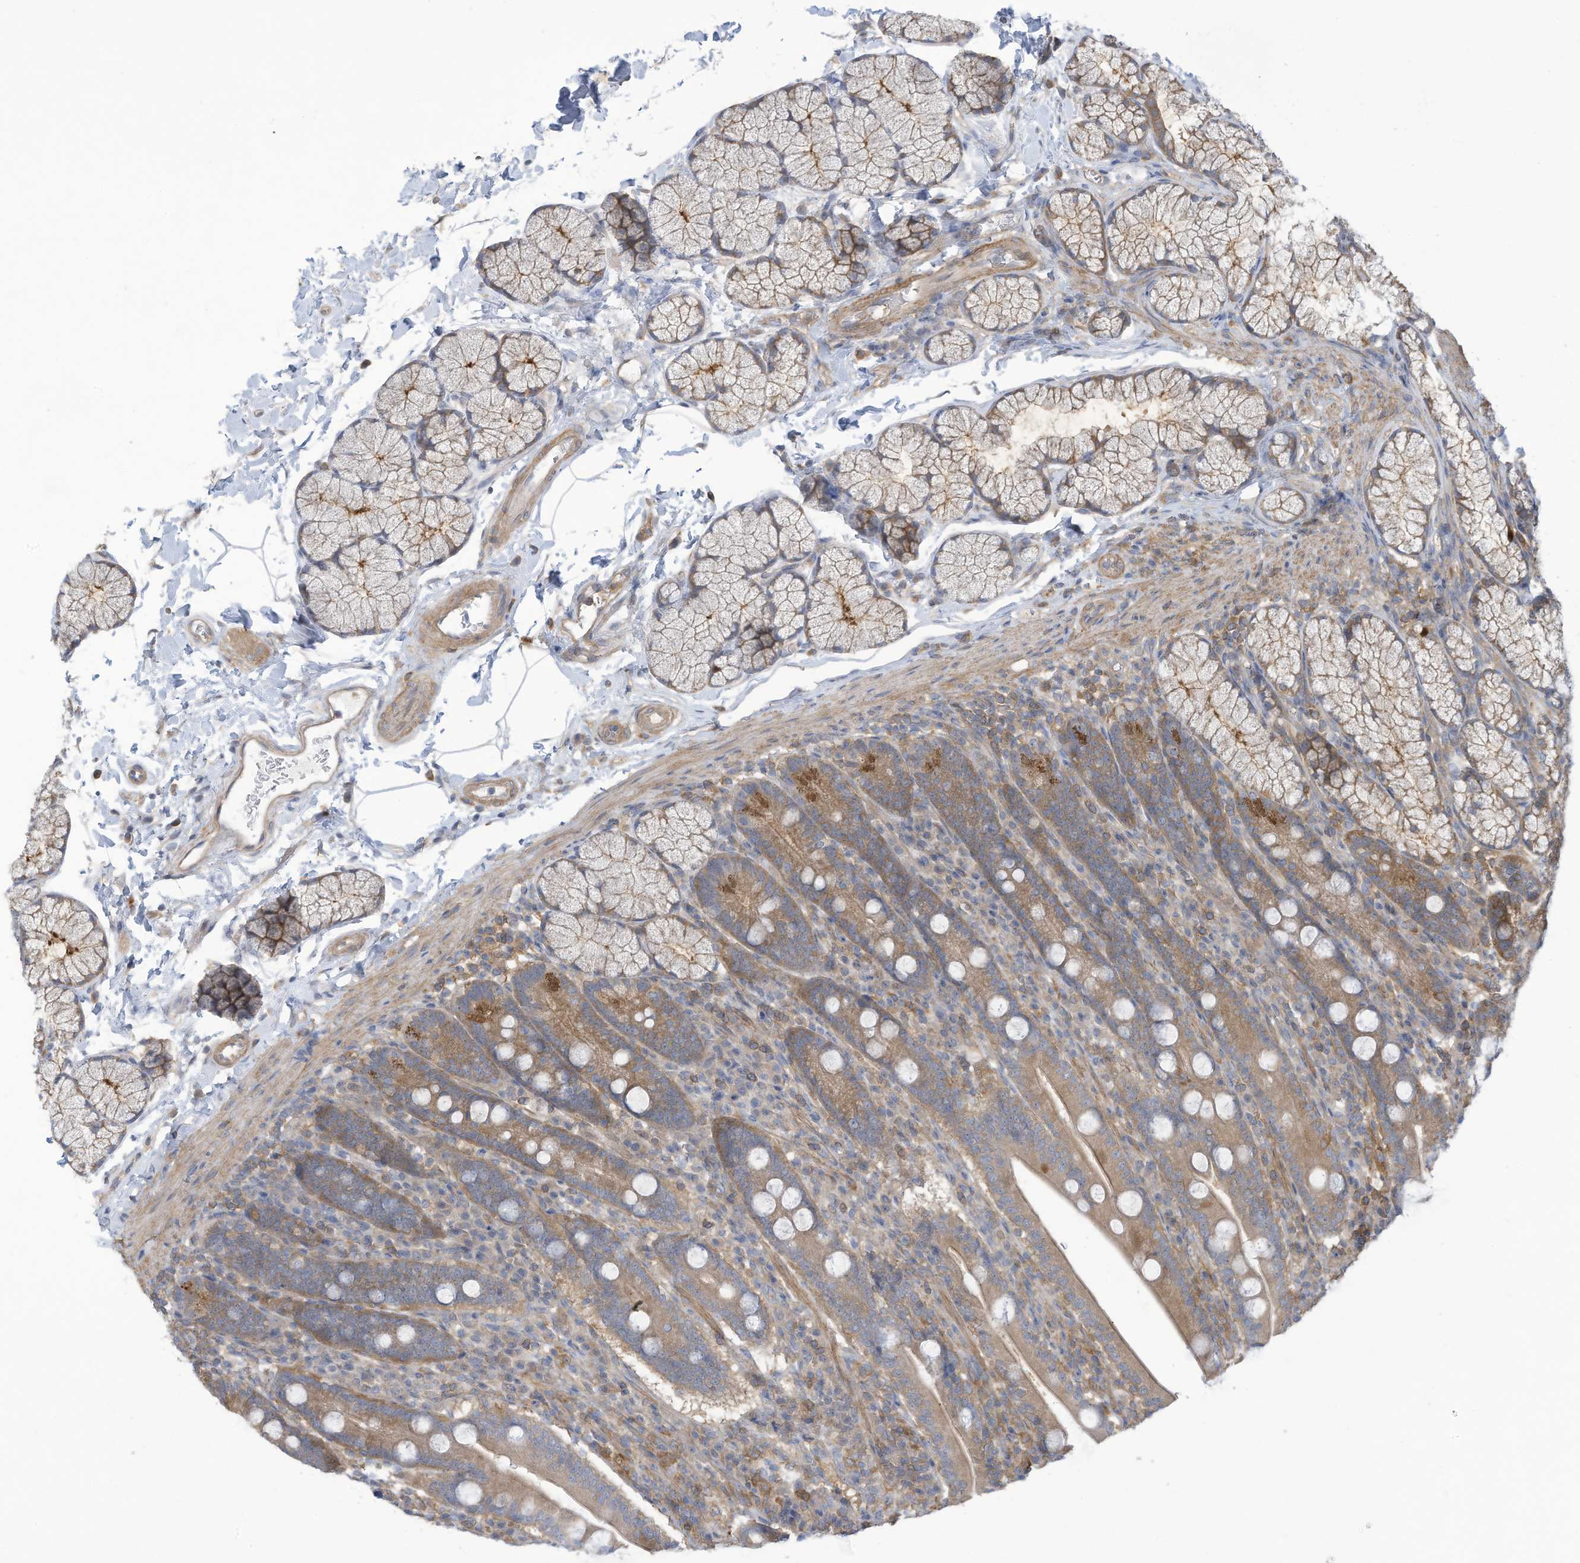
{"staining": {"intensity": "moderate", "quantity": ">75%", "location": "cytoplasmic/membranous"}, "tissue": "duodenum", "cell_type": "Glandular cells", "image_type": "normal", "snomed": [{"axis": "morphology", "description": "Normal tissue, NOS"}, {"axis": "topography", "description": "Duodenum"}], "caption": "Brown immunohistochemical staining in normal human duodenum displays moderate cytoplasmic/membranous expression in about >75% of glandular cells.", "gene": "ADI1", "patient": {"sex": "male", "age": 35}}